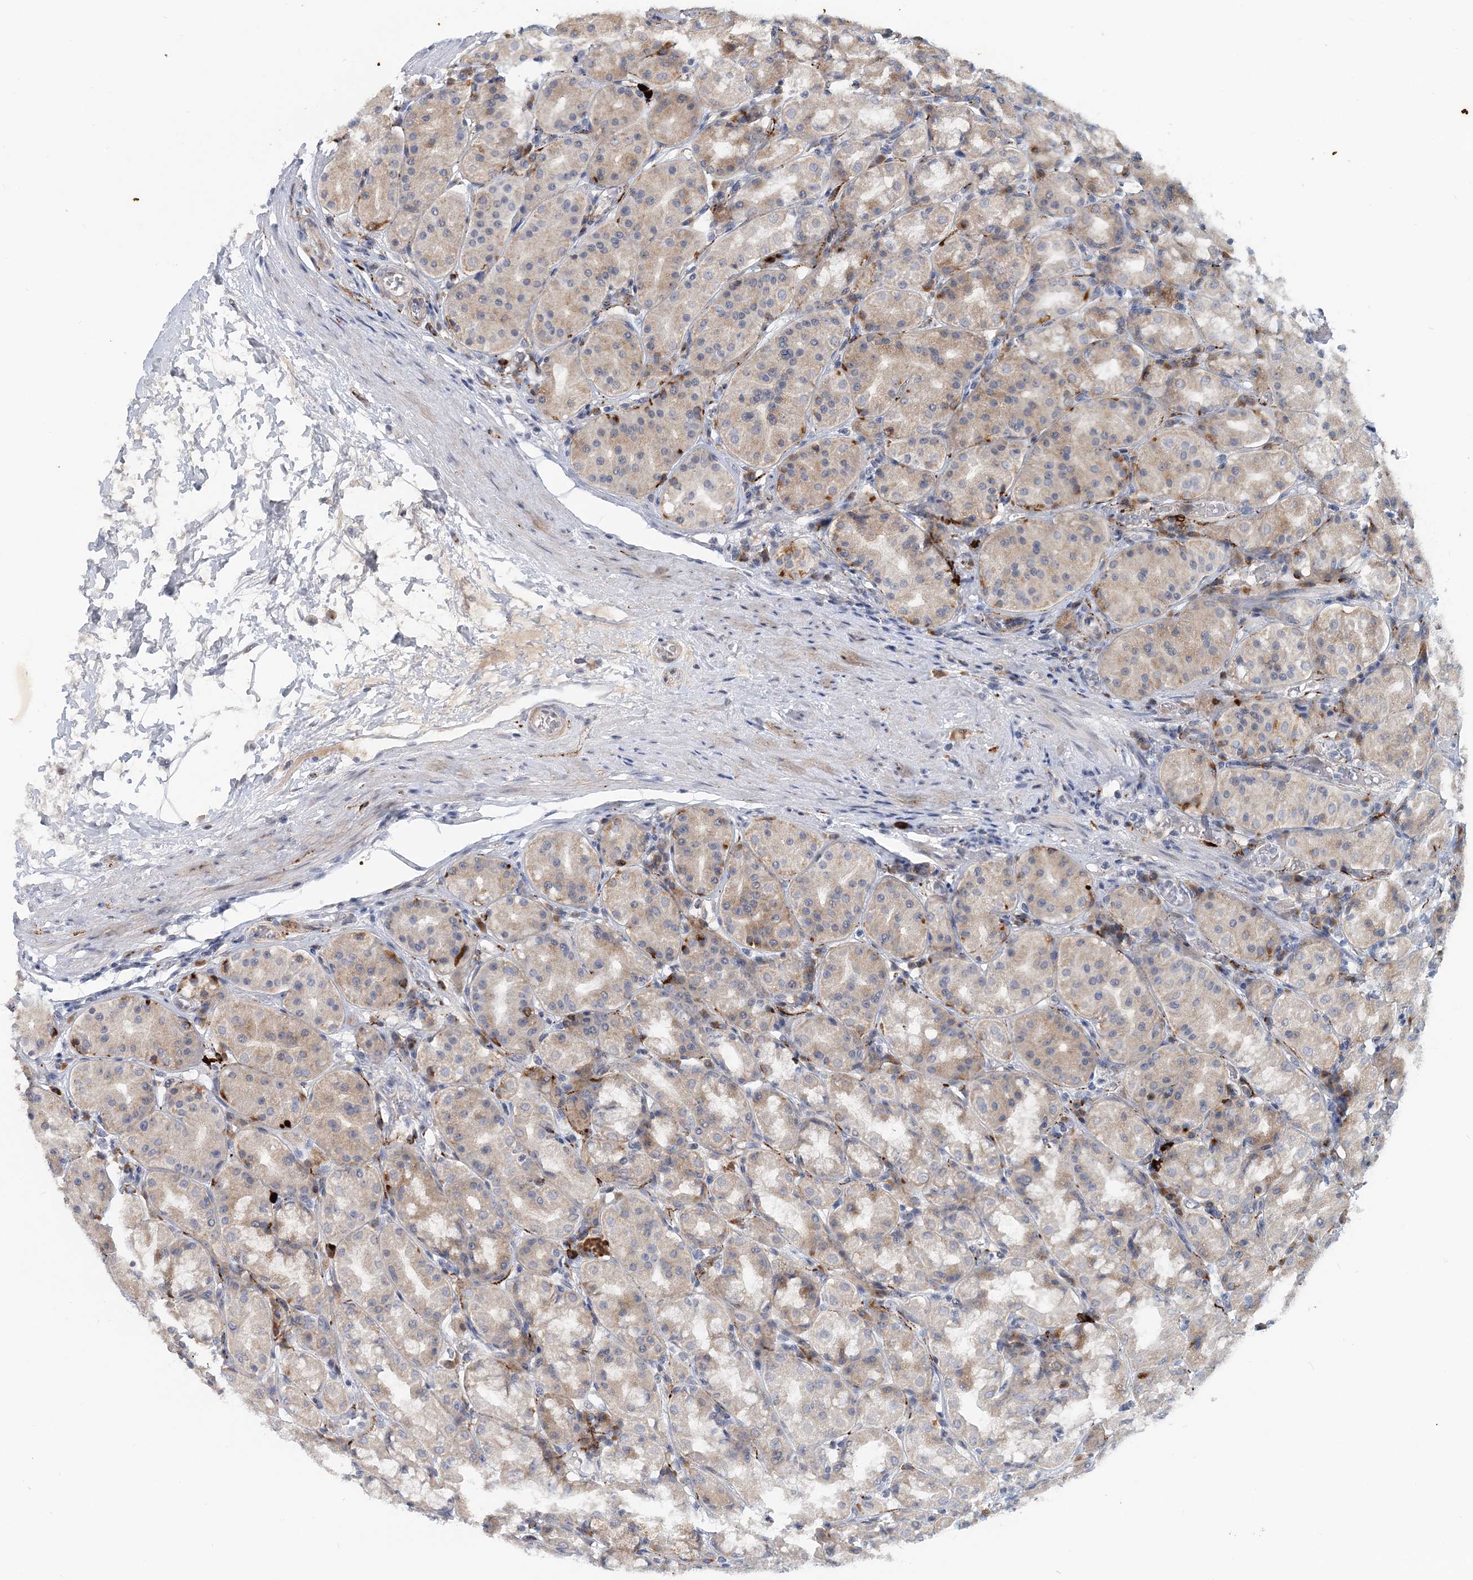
{"staining": {"intensity": "weak", "quantity": "<25%", "location": "cytoplasmic/membranous"}, "tissue": "stomach", "cell_type": "Glandular cells", "image_type": "normal", "snomed": [{"axis": "morphology", "description": "Normal tissue, NOS"}, {"axis": "topography", "description": "Stomach, lower"}], "caption": "Immunohistochemical staining of normal stomach shows no significant staining in glandular cells. (DAB (3,3'-diaminobenzidine) immunohistochemistry with hematoxylin counter stain).", "gene": "SNED1", "patient": {"sex": "female", "age": 56}}